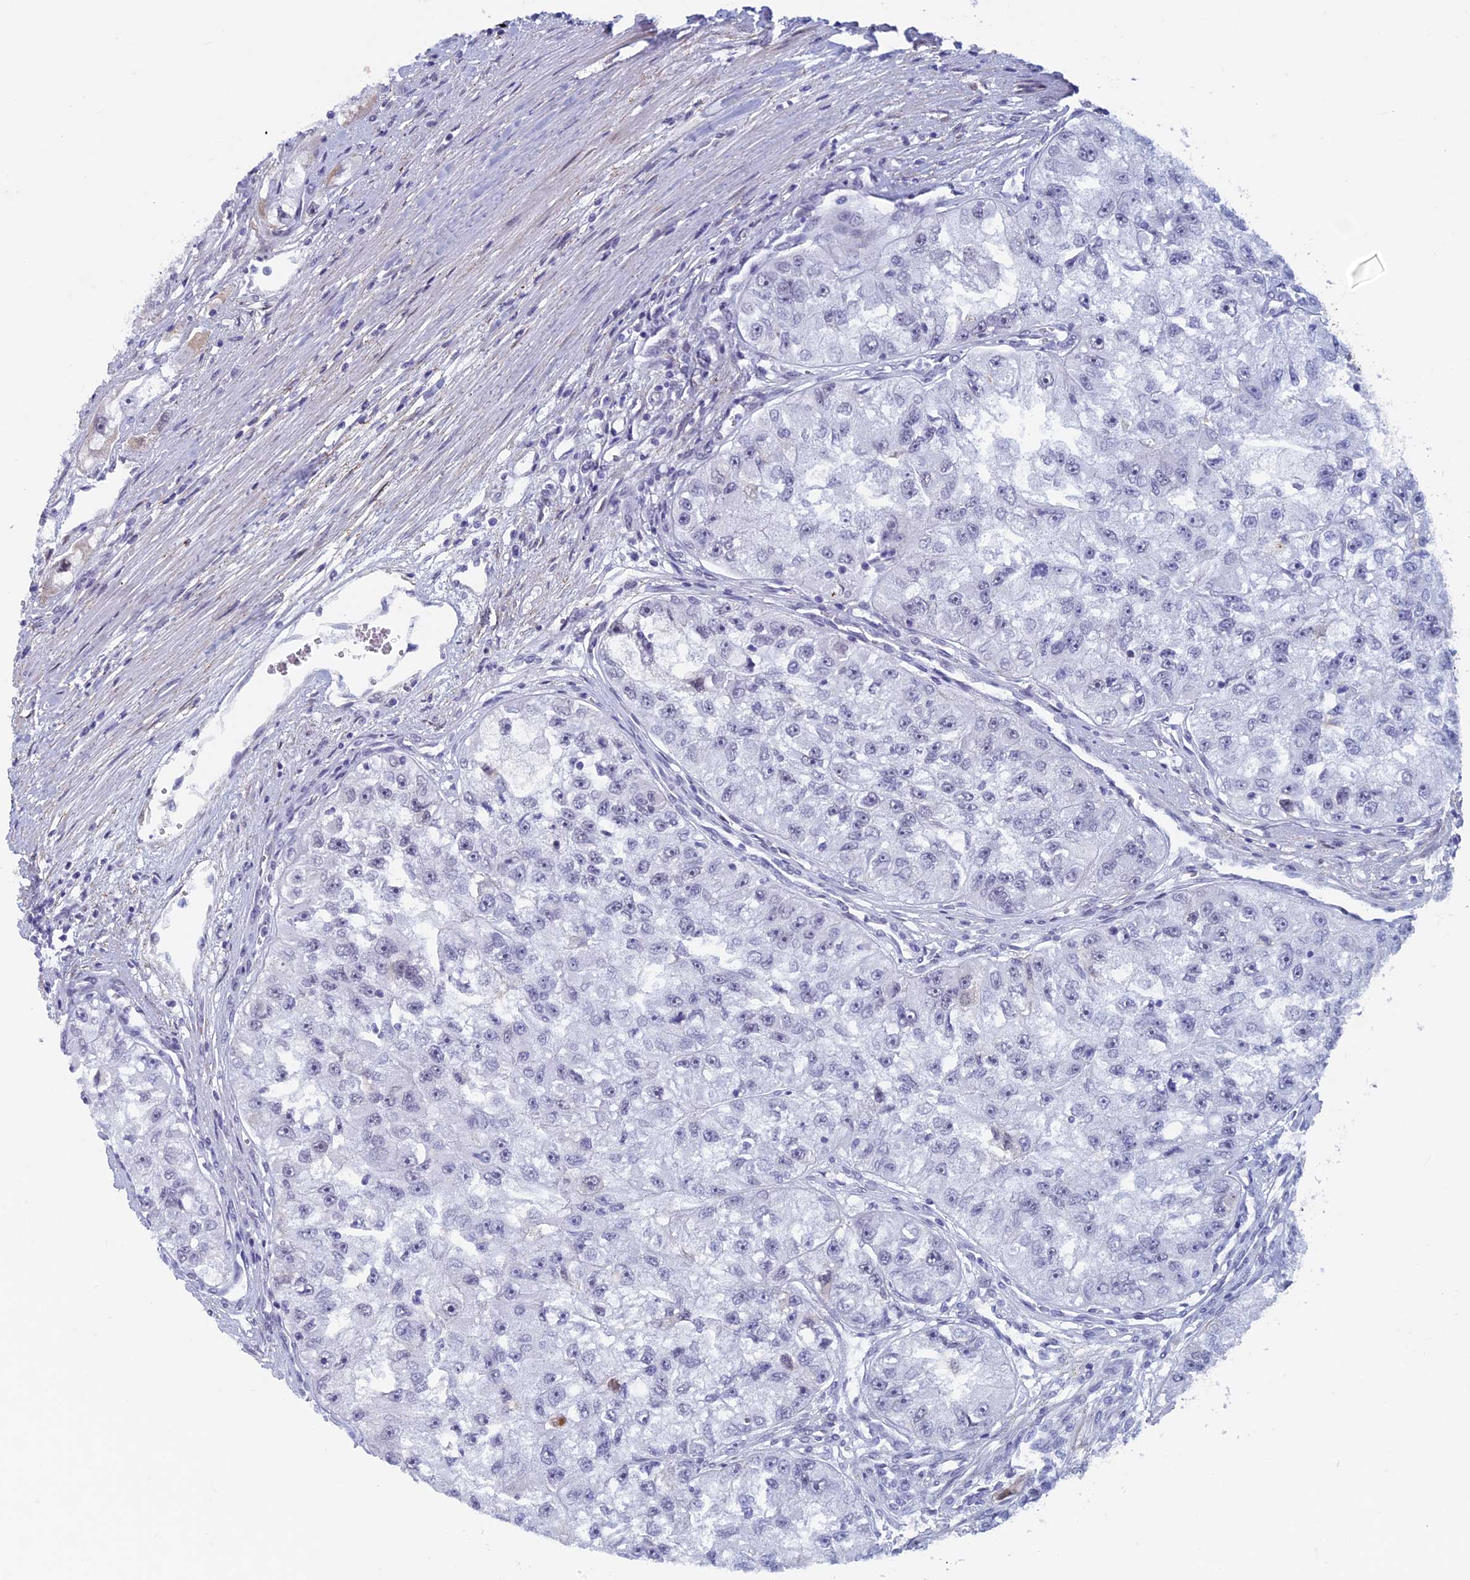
{"staining": {"intensity": "negative", "quantity": "none", "location": "none"}, "tissue": "renal cancer", "cell_type": "Tumor cells", "image_type": "cancer", "snomed": [{"axis": "morphology", "description": "Adenocarcinoma, NOS"}, {"axis": "topography", "description": "Kidney"}], "caption": "A high-resolution image shows IHC staining of renal cancer, which demonstrates no significant positivity in tumor cells.", "gene": "ASH2L", "patient": {"sex": "male", "age": 63}}